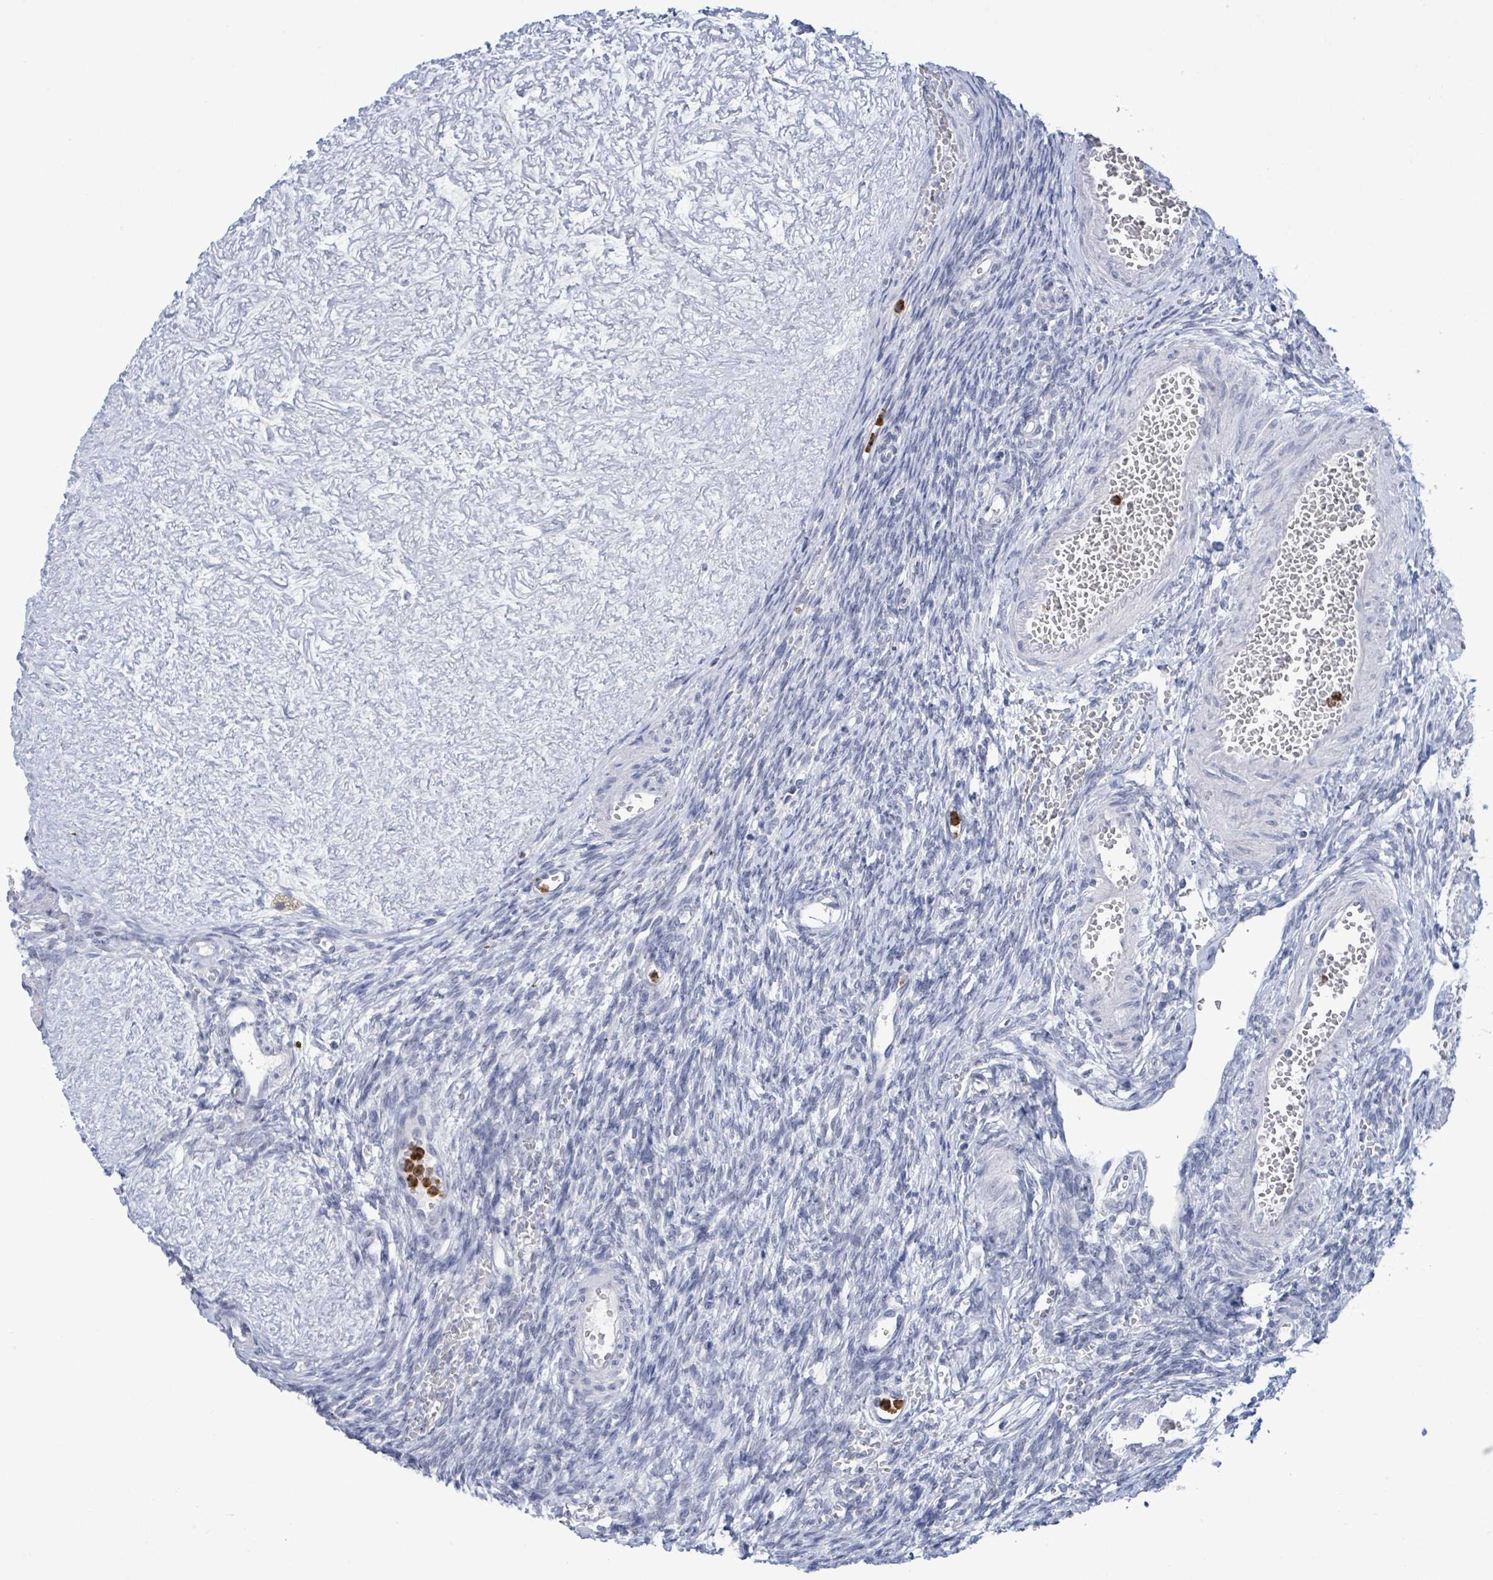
{"staining": {"intensity": "negative", "quantity": "none", "location": "none"}, "tissue": "ovary", "cell_type": "Follicle cells", "image_type": "normal", "snomed": [{"axis": "morphology", "description": "Normal tissue, NOS"}, {"axis": "topography", "description": "Ovary"}], "caption": "This image is of normal ovary stained with IHC to label a protein in brown with the nuclei are counter-stained blue. There is no staining in follicle cells. (DAB (3,3'-diaminobenzidine) IHC visualized using brightfield microscopy, high magnification).", "gene": "LCLAT1", "patient": {"sex": "female", "age": 39}}